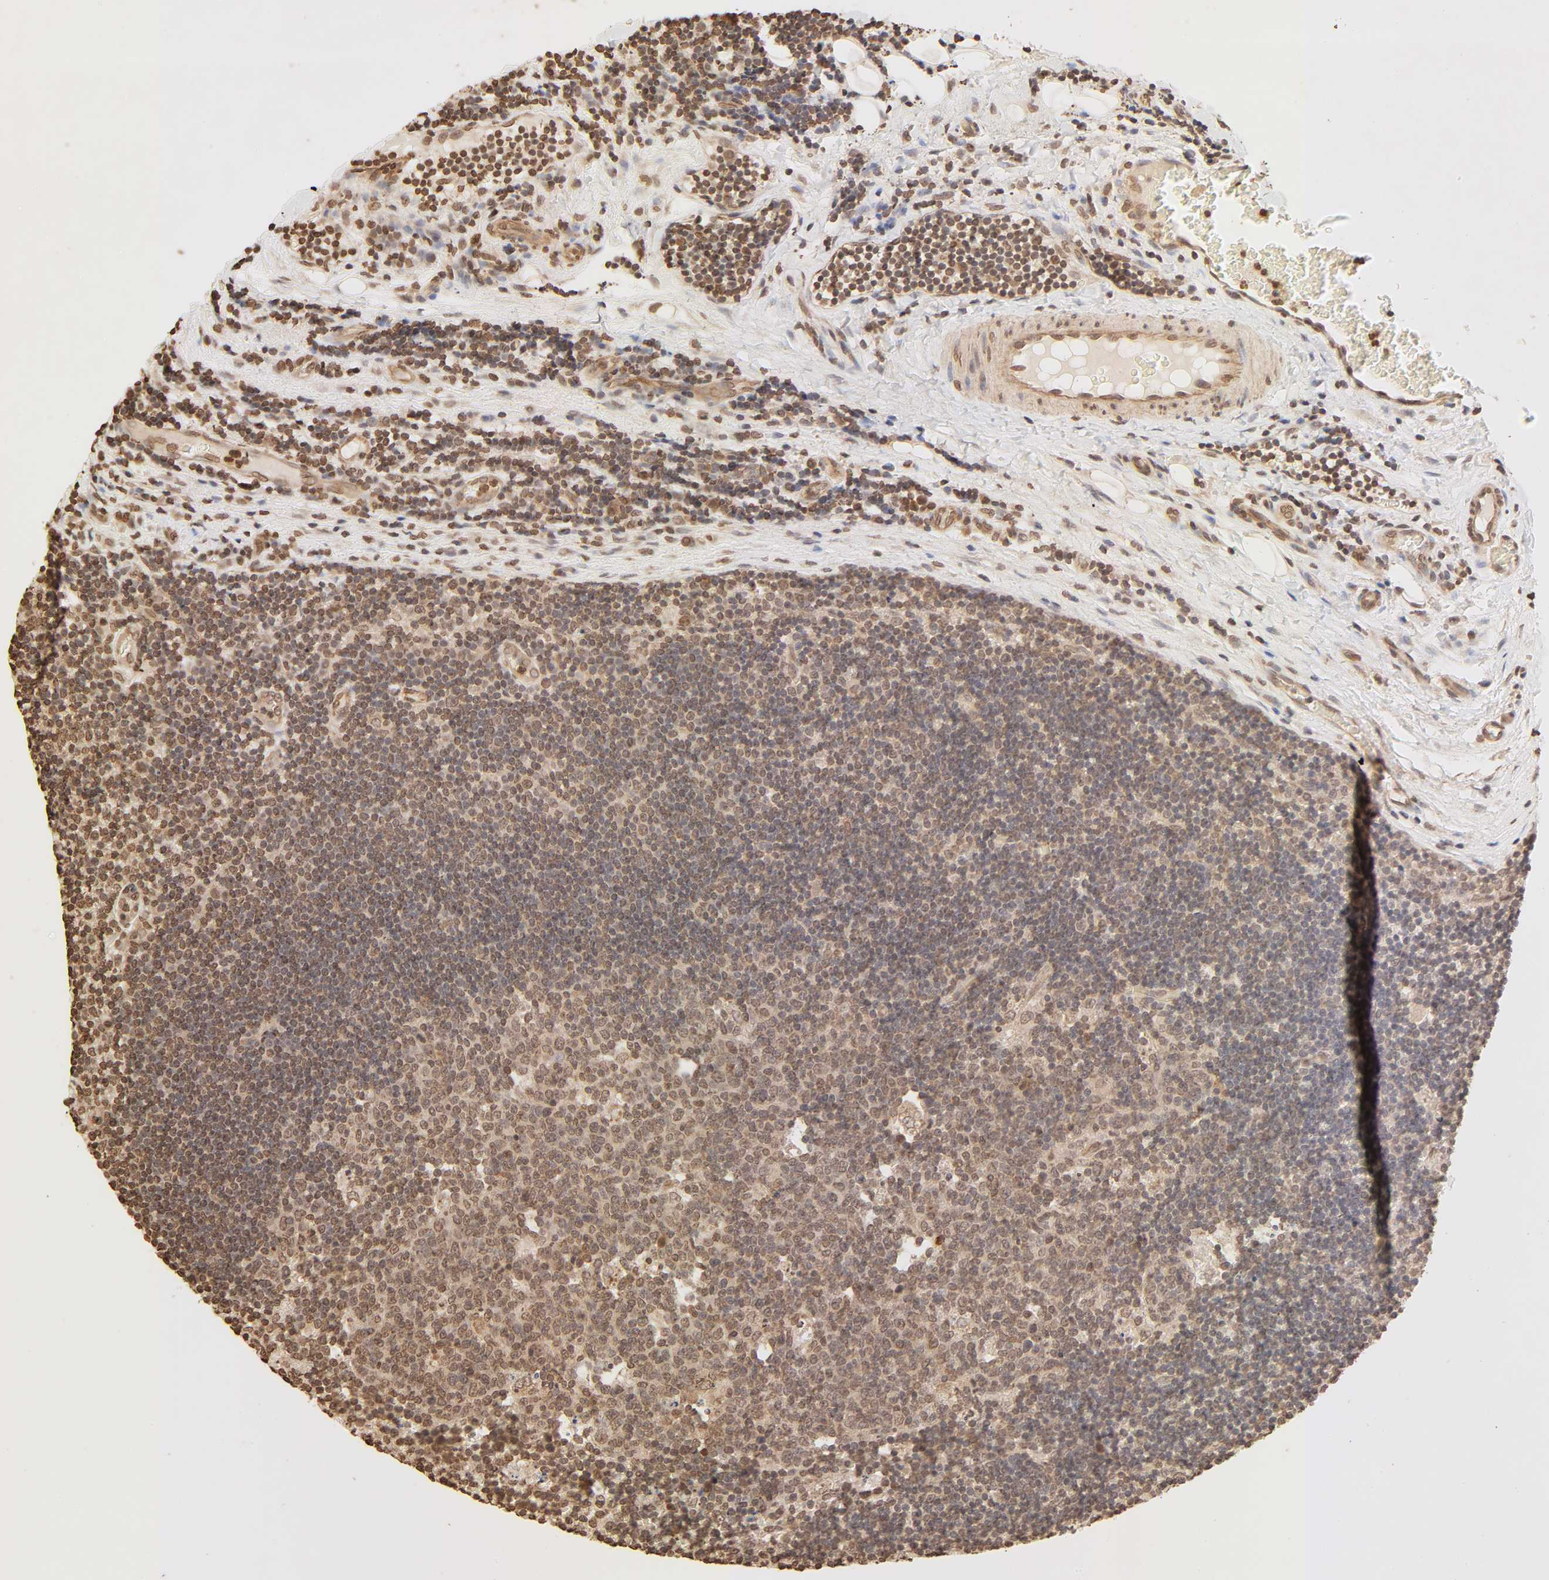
{"staining": {"intensity": "moderate", "quantity": ">75%", "location": "cytoplasmic/membranous,nuclear"}, "tissue": "lymph node", "cell_type": "Germinal center cells", "image_type": "normal", "snomed": [{"axis": "morphology", "description": "Normal tissue, NOS"}, {"axis": "topography", "description": "Lymph node"}, {"axis": "topography", "description": "Salivary gland"}], "caption": "Brown immunohistochemical staining in benign lymph node displays moderate cytoplasmic/membranous,nuclear expression in approximately >75% of germinal center cells.", "gene": "TBL1X", "patient": {"sex": "male", "age": 8}}